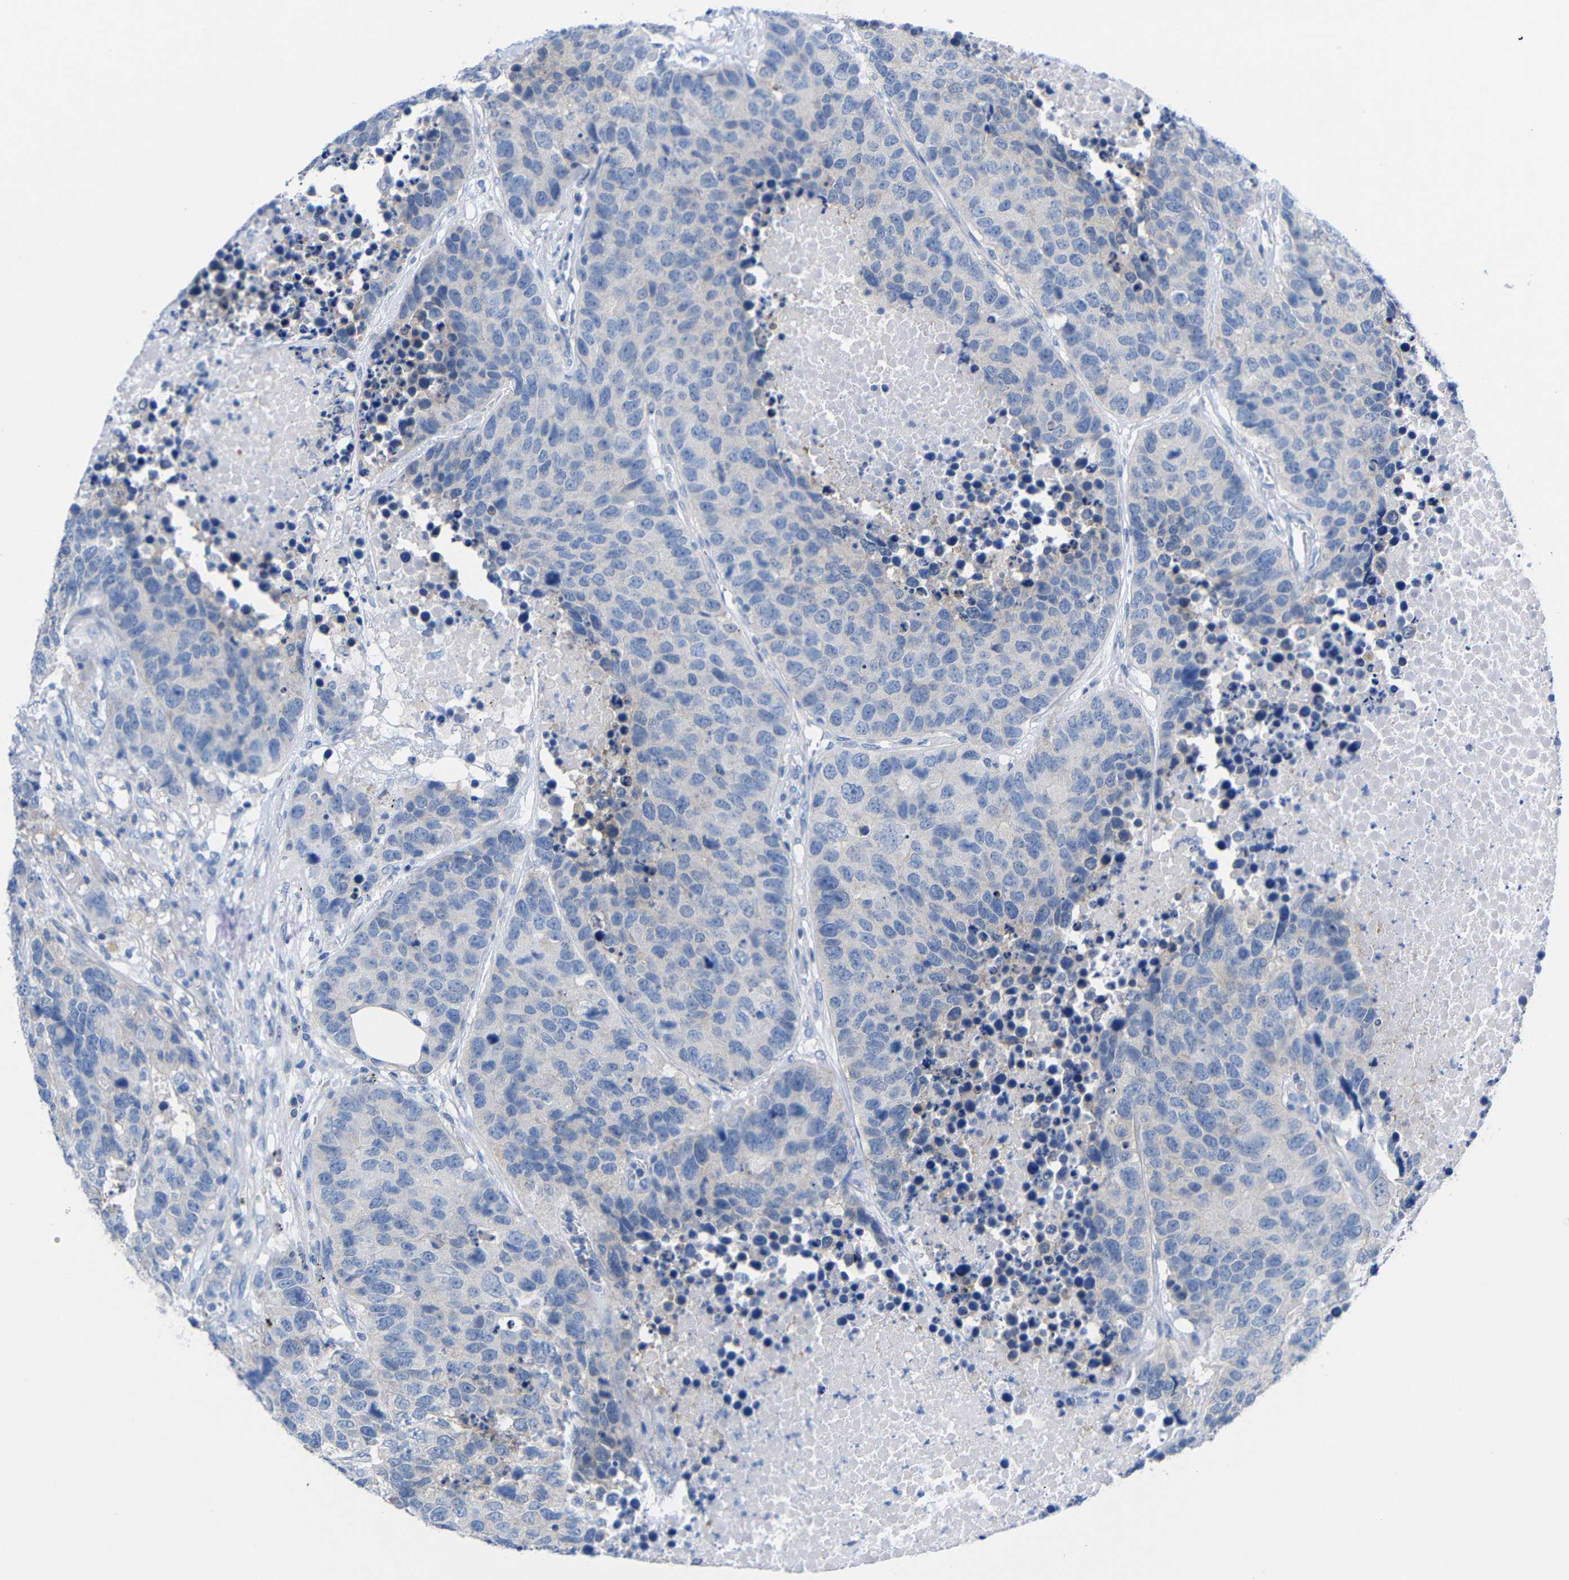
{"staining": {"intensity": "negative", "quantity": "none", "location": "none"}, "tissue": "carcinoid", "cell_type": "Tumor cells", "image_type": "cancer", "snomed": [{"axis": "morphology", "description": "Carcinoid, malignant, NOS"}, {"axis": "topography", "description": "Lung"}], "caption": "IHC of human carcinoid (malignant) reveals no expression in tumor cells.", "gene": "PEBP1", "patient": {"sex": "male", "age": 60}}